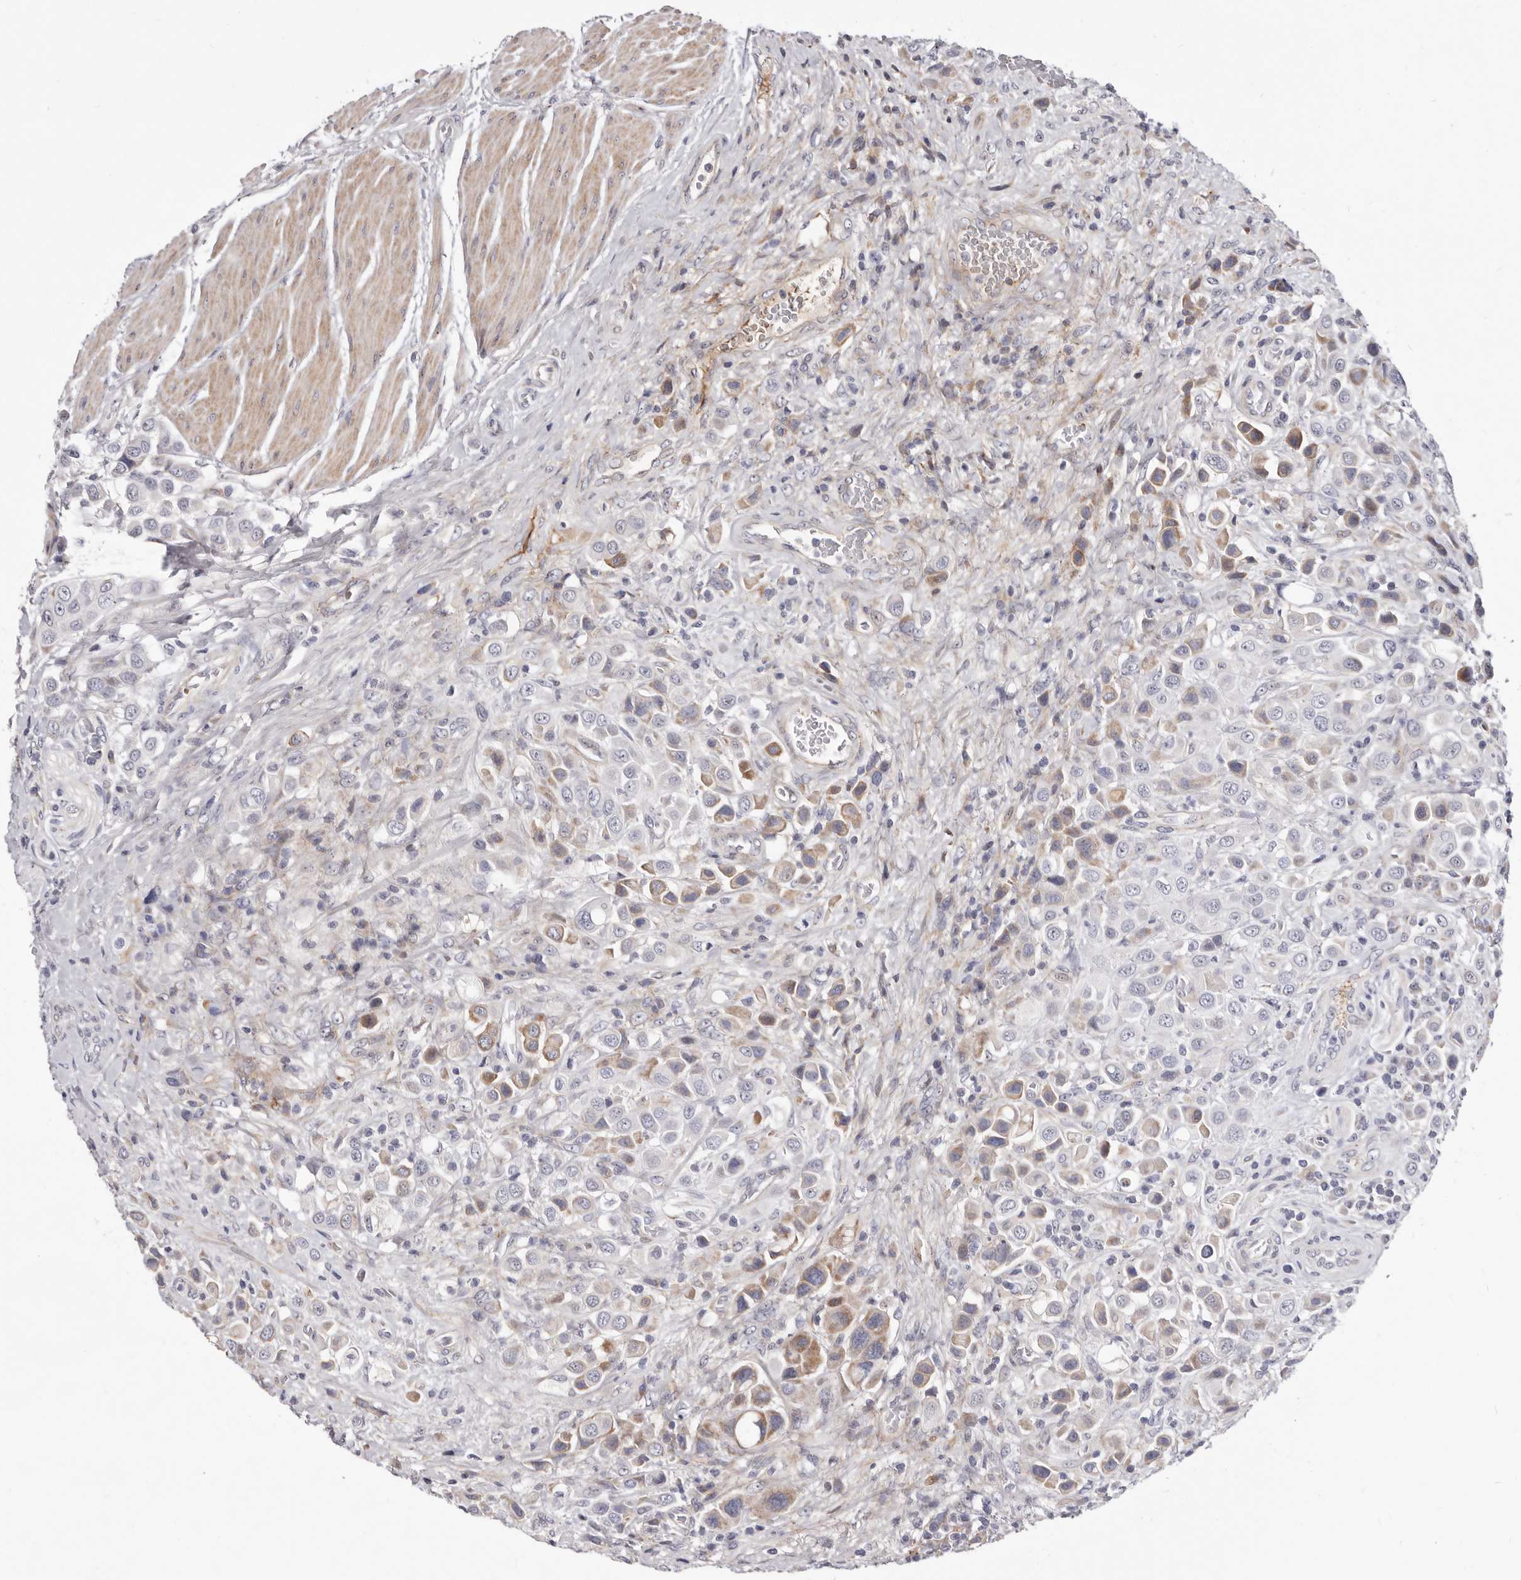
{"staining": {"intensity": "weak", "quantity": "25%-75%", "location": "cytoplasmic/membranous"}, "tissue": "urothelial cancer", "cell_type": "Tumor cells", "image_type": "cancer", "snomed": [{"axis": "morphology", "description": "Urothelial carcinoma, High grade"}, {"axis": "topography", "description": "Urinary bladder"}], "caption": "Urothelial cancer stained with a protein marker shows weak staining in tumor cells.", "gene": "NUBPL", "patient": {"sex": "male", "age": 50}}